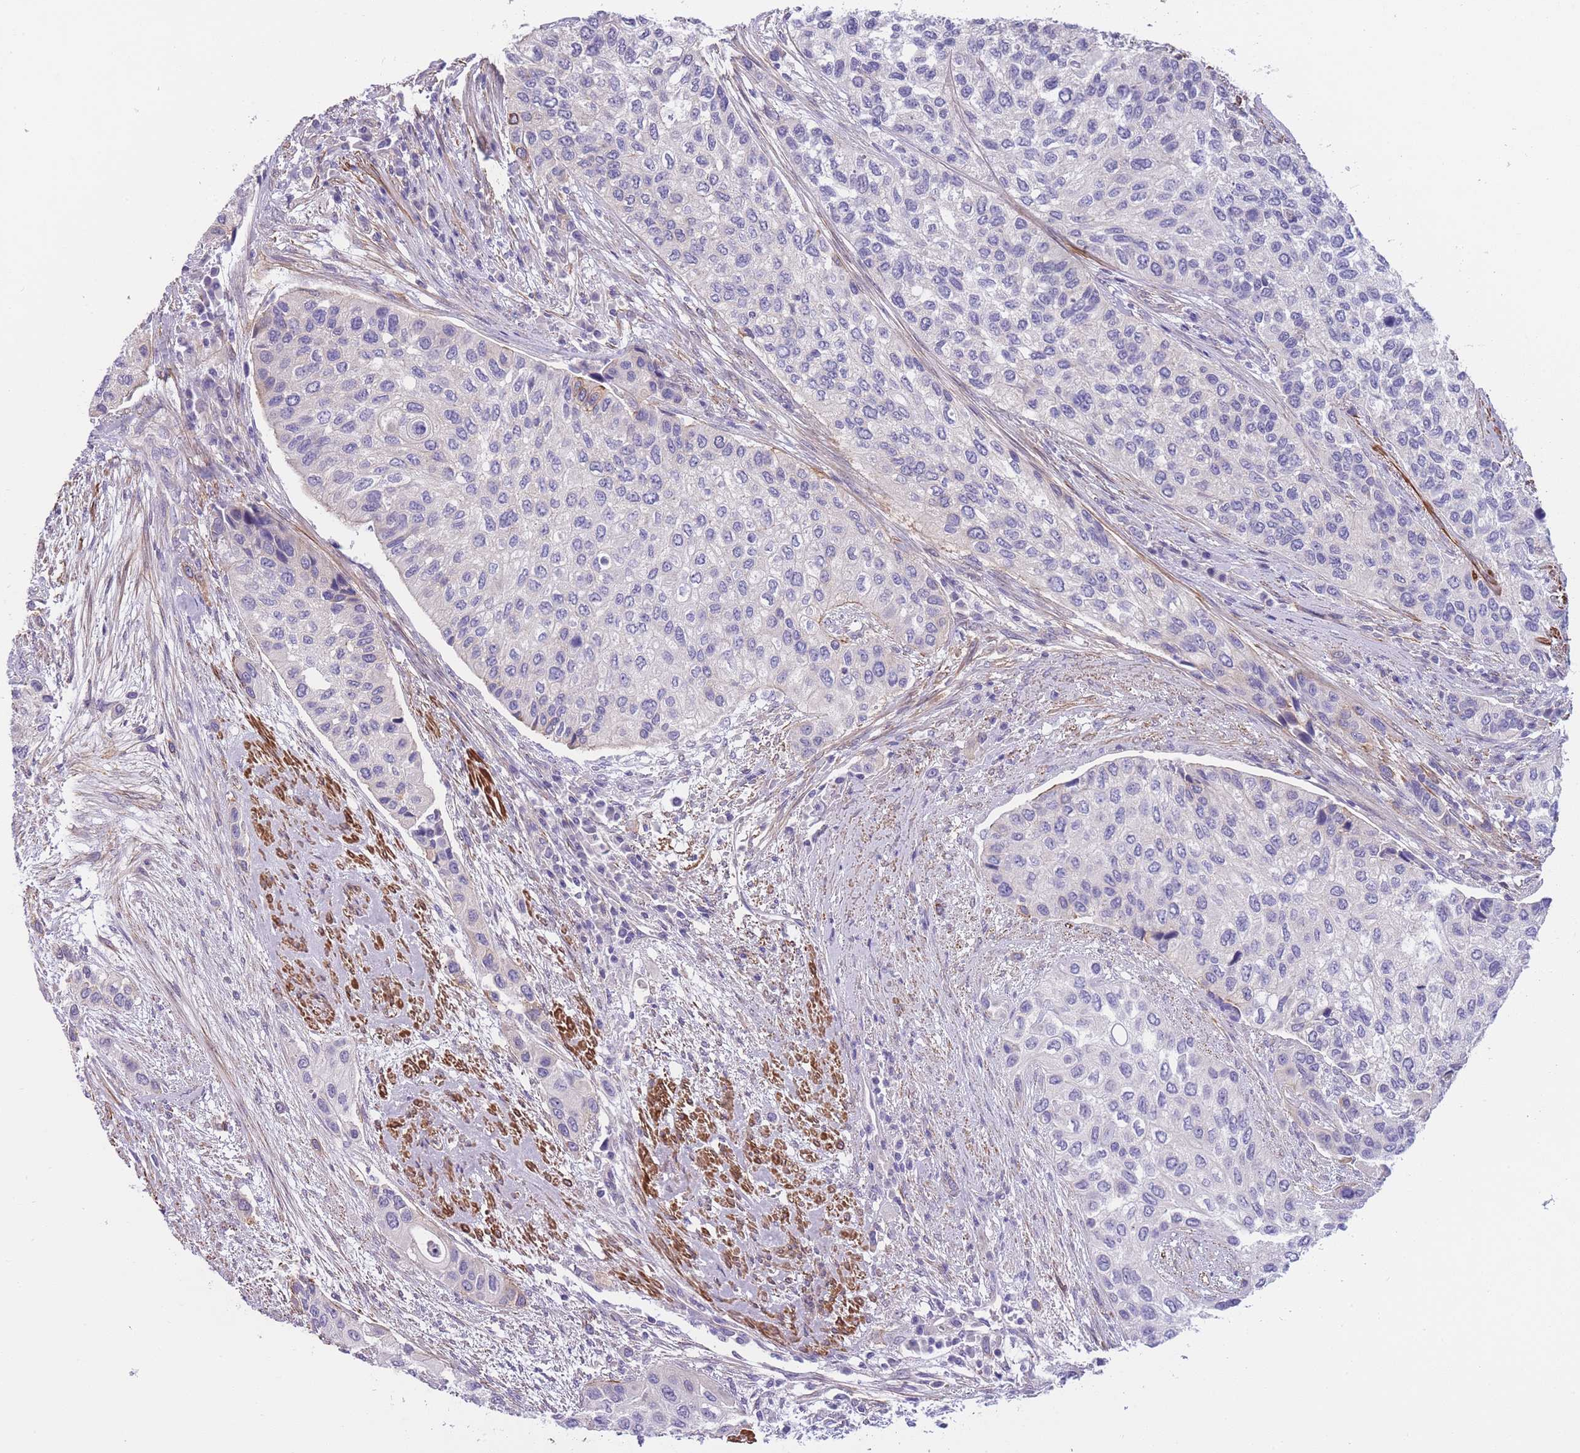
{"staining": {"intensity": "negative", "quantity": "none", "location": "none"}, "tissue": "urothelial cancer", "cell_type": "Tumor cells", "image_type": "cancer", "snomed": [{"axis": "morphology", "description": "Normal tissue, NOS"}, {"axis": "morphology", "description": "Urothelial carcinoma, High grade"}, {"axis": "topography", "description": "Vascular tissue"}, {"axis": "topography", "description": "Urinary bladder"}], "caption": "A micrograph of urothelial cancer stained for a protein shows no brown staining in tumor cells.", "gene": "FAM124A", "patient": {"sex": "female", "age": 56}}